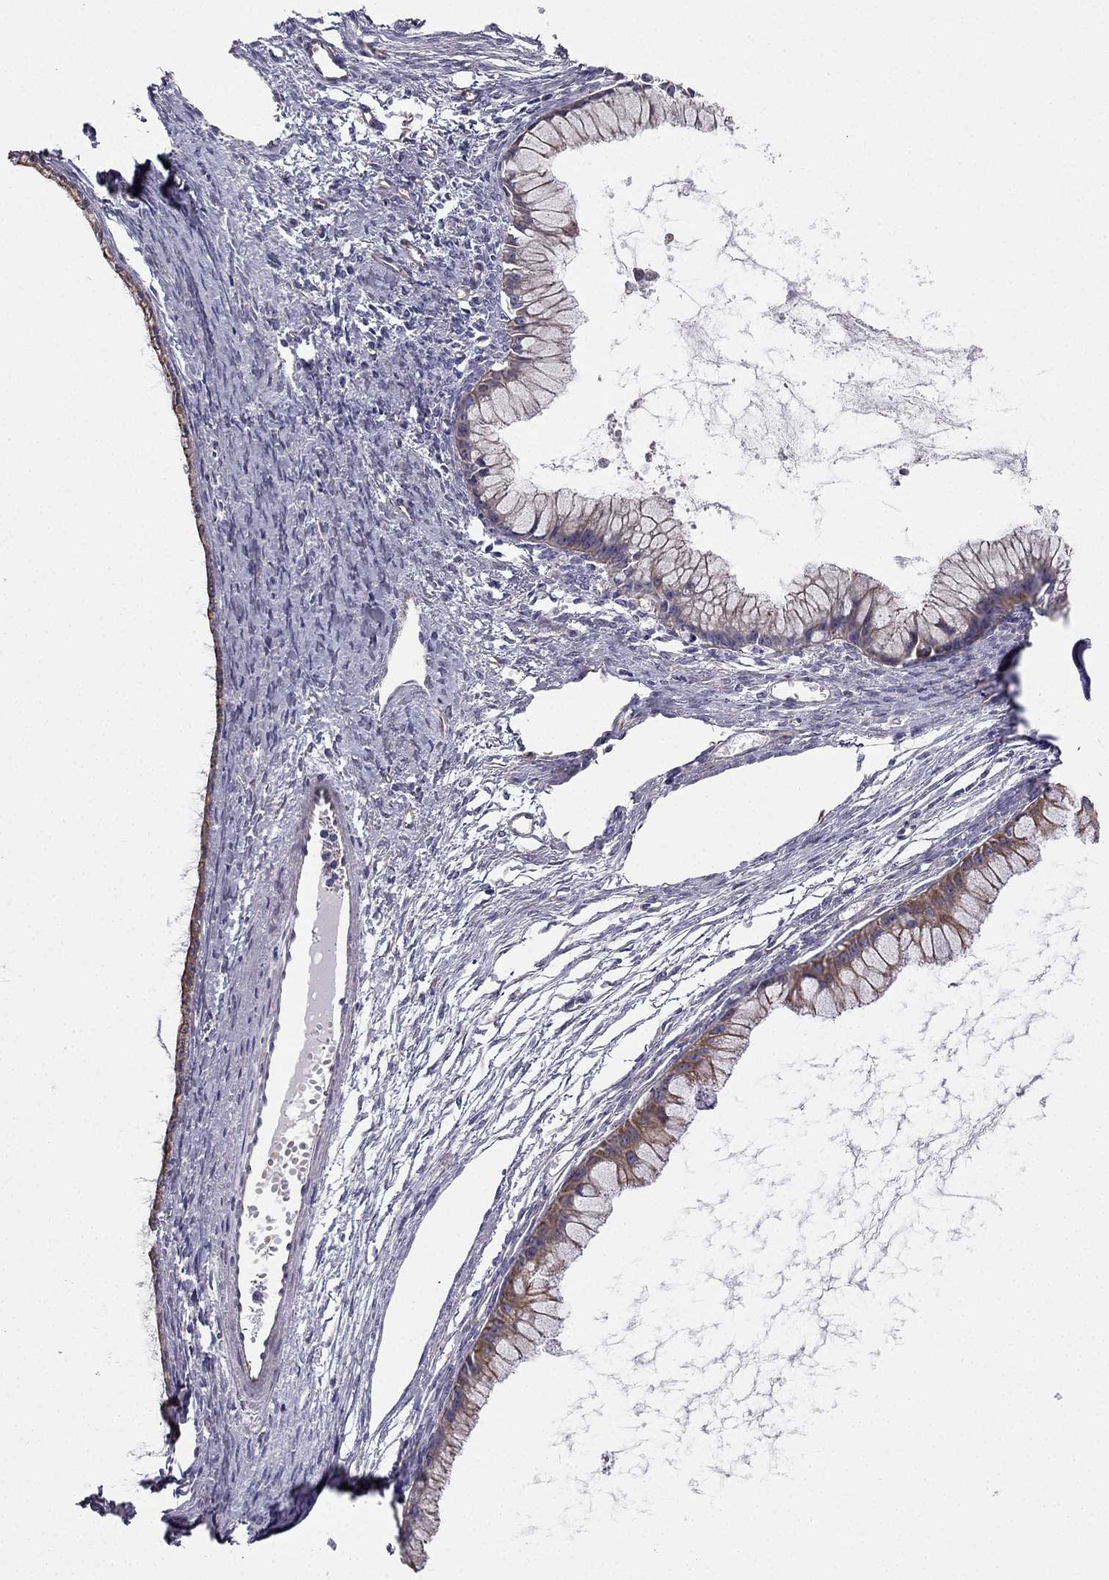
{"staining": {"intensity": "moderate", "quantity": "25%-75%", "location": "cytoplasmic/membranous"}, "tissue": "ovarian cancer", "cell_type": "Tumor cells", "image_type": "cancer", "snomed": [{"axis": "morphology", "description": "Cystadenocarcinoma, mucinous, NOS"}, {"axis": "topography", "description": "Ovary"}], "caption": "Human ovarian mucinous cystadenocarcinoma stained for a protein (brown) displays moderate cytoplasmic/membranous positive positivity in about 25%-75% of tumor cells.", "gene": "ENOX1", "patient": {"sex": "female", "age": 41}}